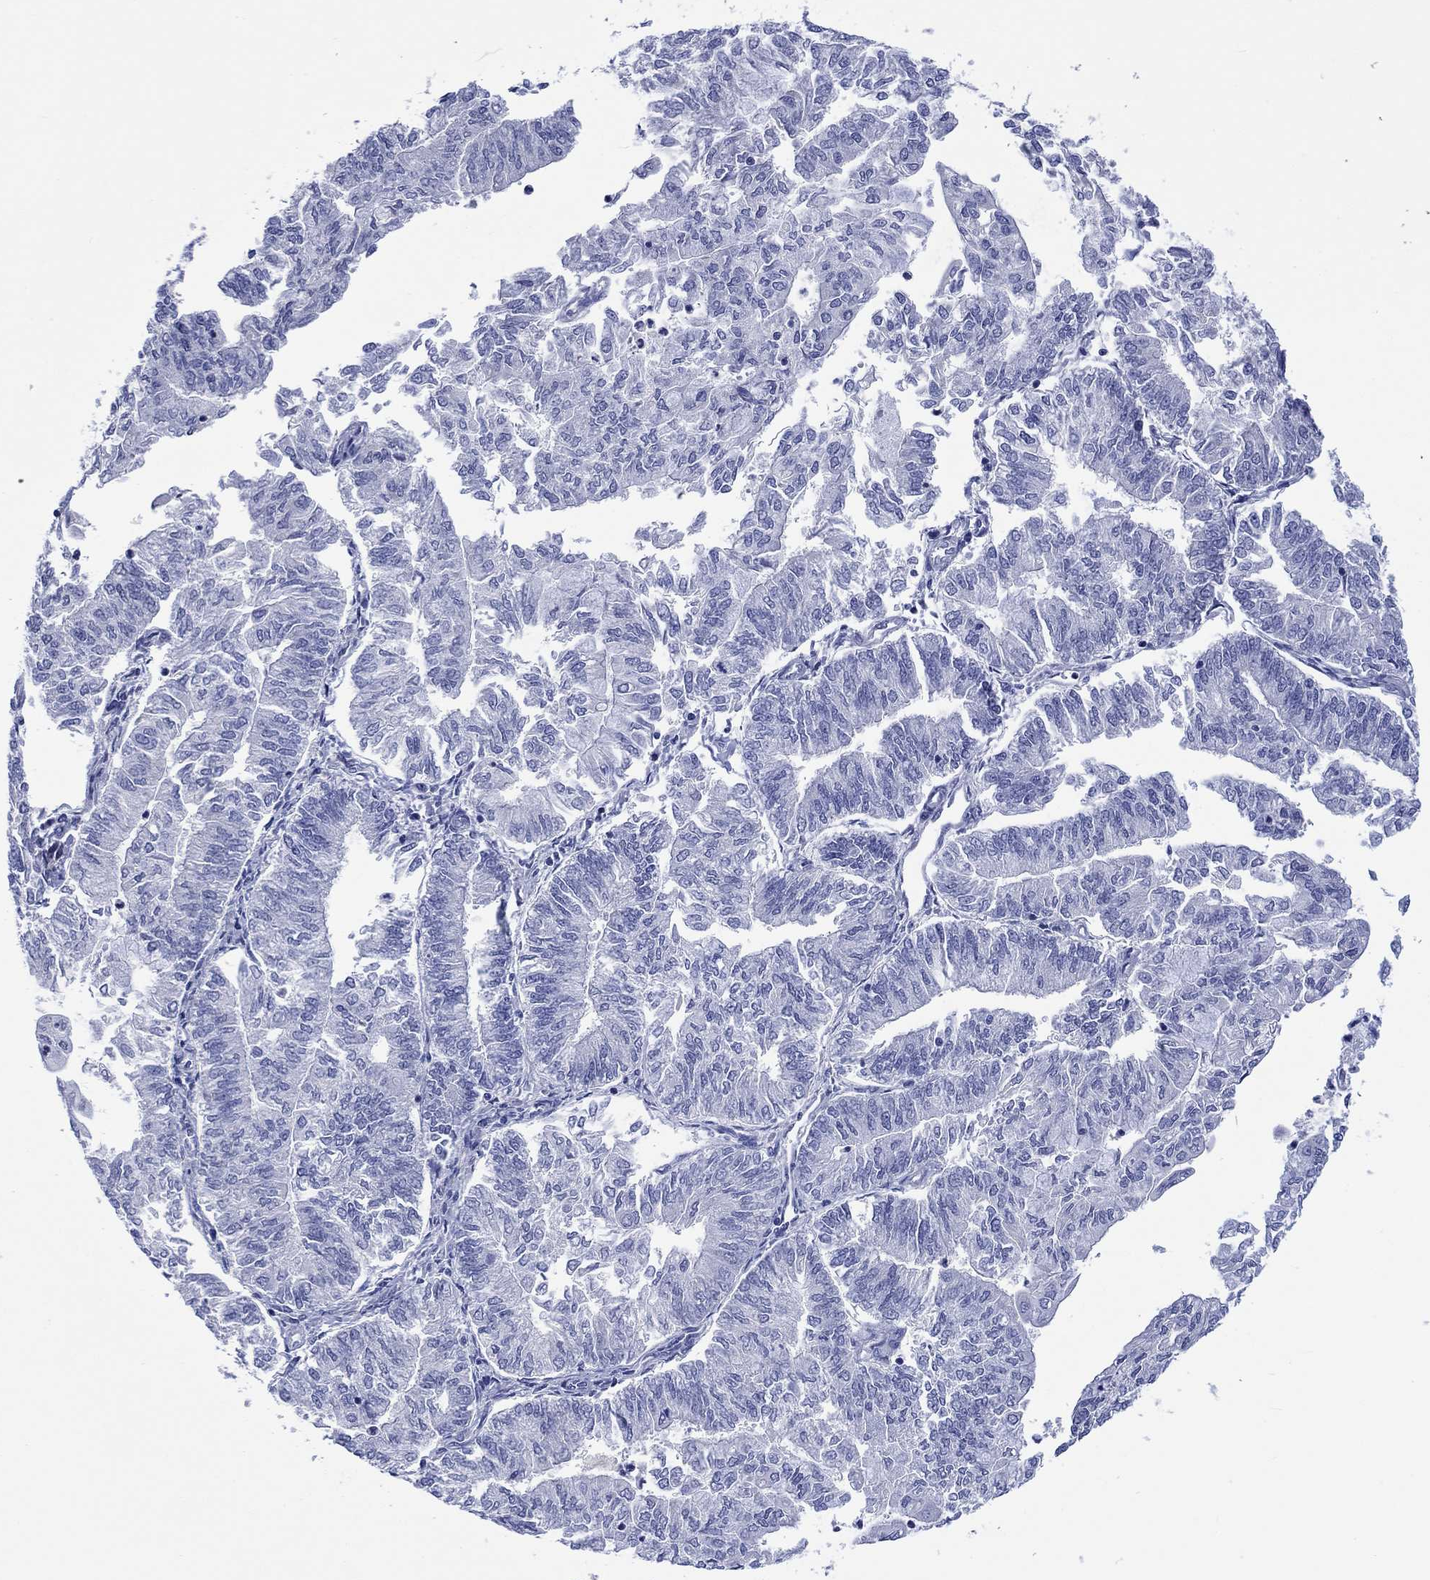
{"staining": {"intensity": "negative", "quantity": "none", "location": "none"}, "tissue": "endometrial cancer", "cell_type": "Tumor cells", "image_type": "cancer", "snomed": [{"axis": "morphology", "description": "Adenocarcinoma, NOS"}, {"axis": "topography", "description": "Endometrium"}], "caption": "Endometrial cancer stained for a protein using immunohistochemistry (IHC) displays no positivity tumor cells.", "gene": "TOMM20L", "patient": {"sex": "female", "age": 59}}